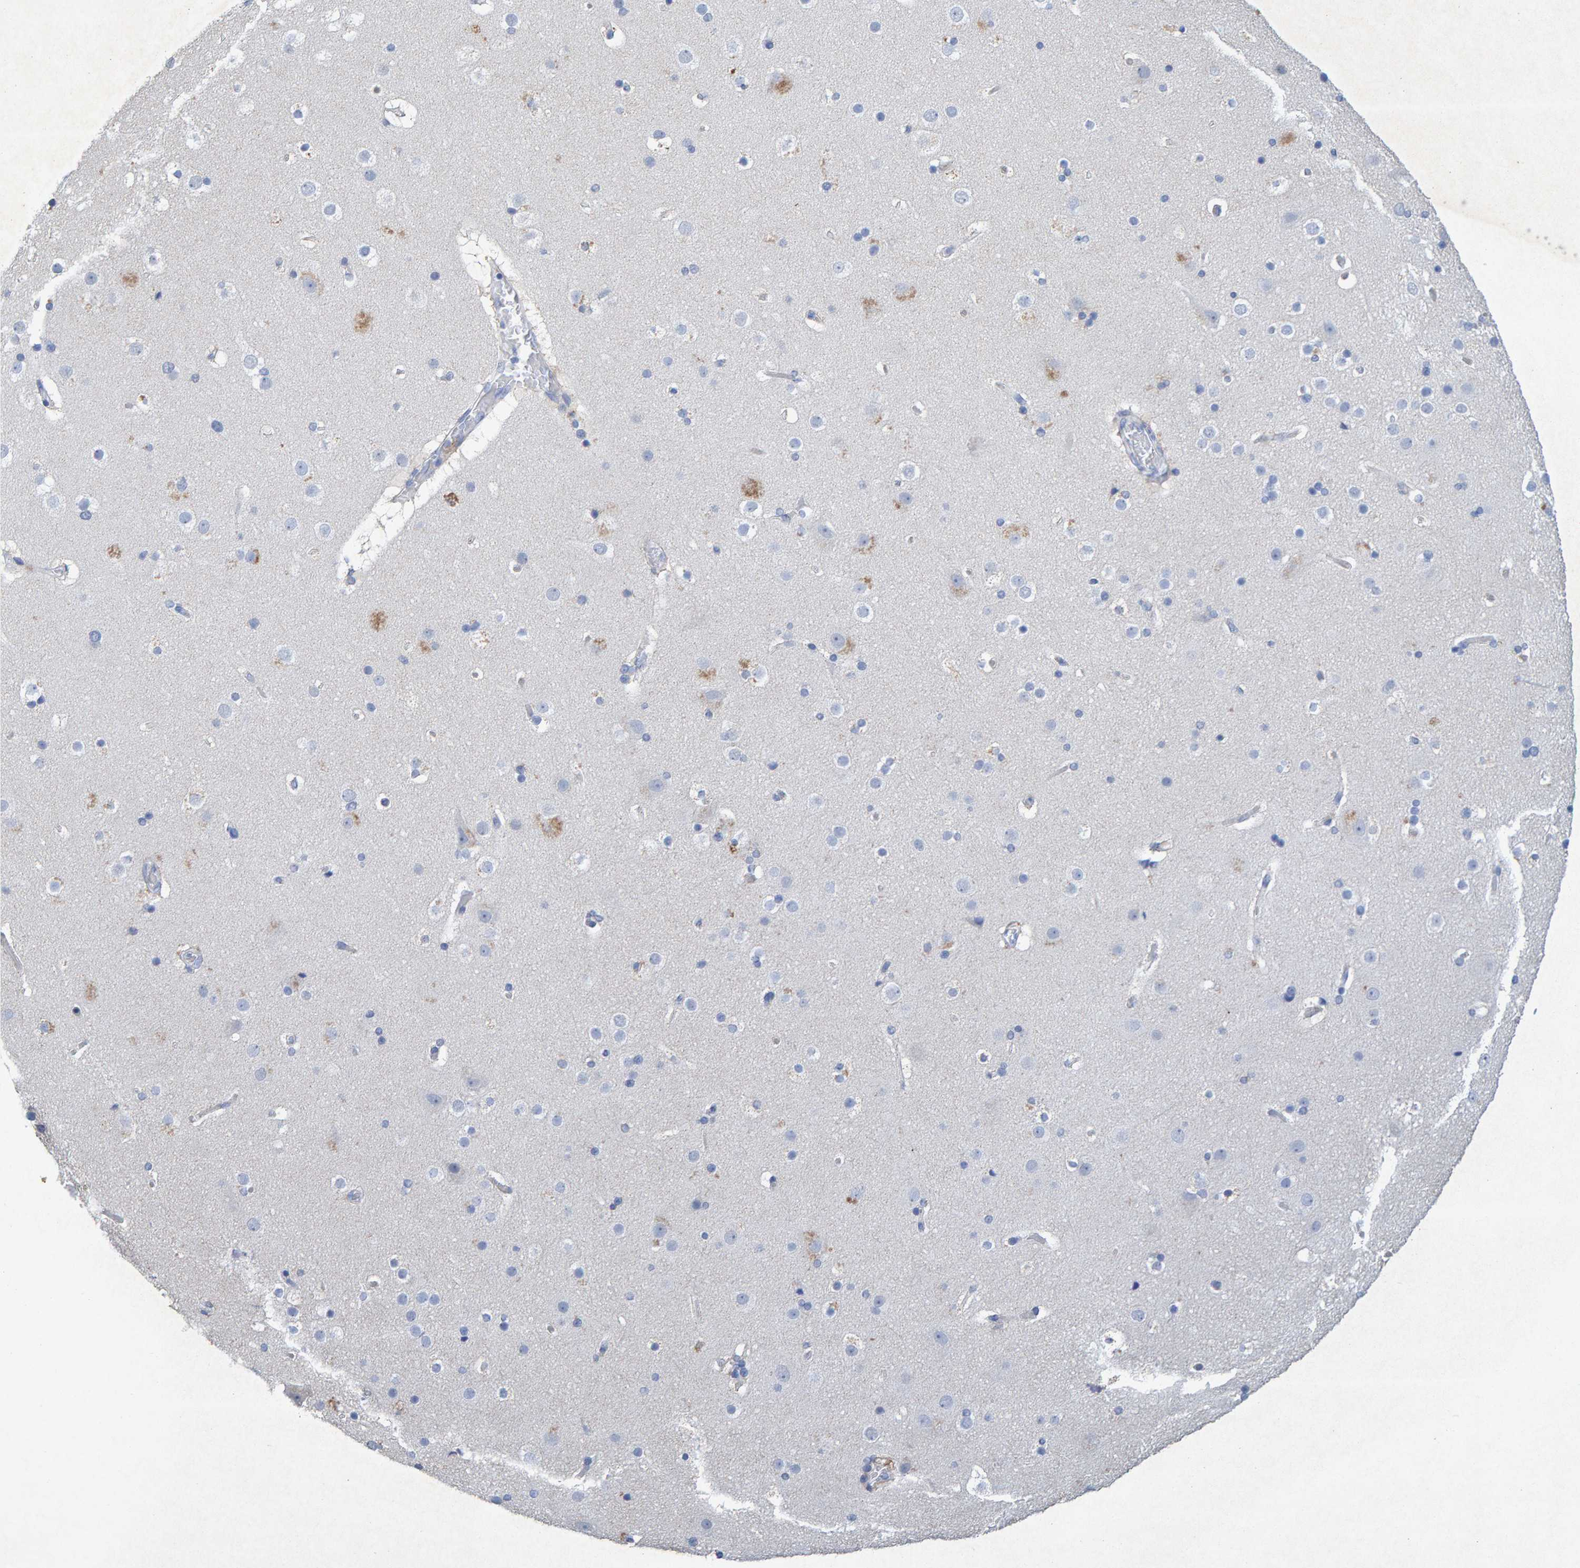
{"staining": {"intensity": "negative", "quantity": "none", "location": "none"}, "tissue": "cerebral cortex", "cell_type": "Endothelial cells", "image_type": "normal", "snomed": [{"axis": "morphology", "description": "Normal tissue, NOS"}, {"axis": "topography", "description": "Cerebral cortex"}], "caption": "This is a histopathology image of immunohistochemistry (IHC) staining of benign cerebral cortex, which shows no expression in endothelial cells.", "gene": "CTH", "patient": {"sex": "male", "age": 57}}